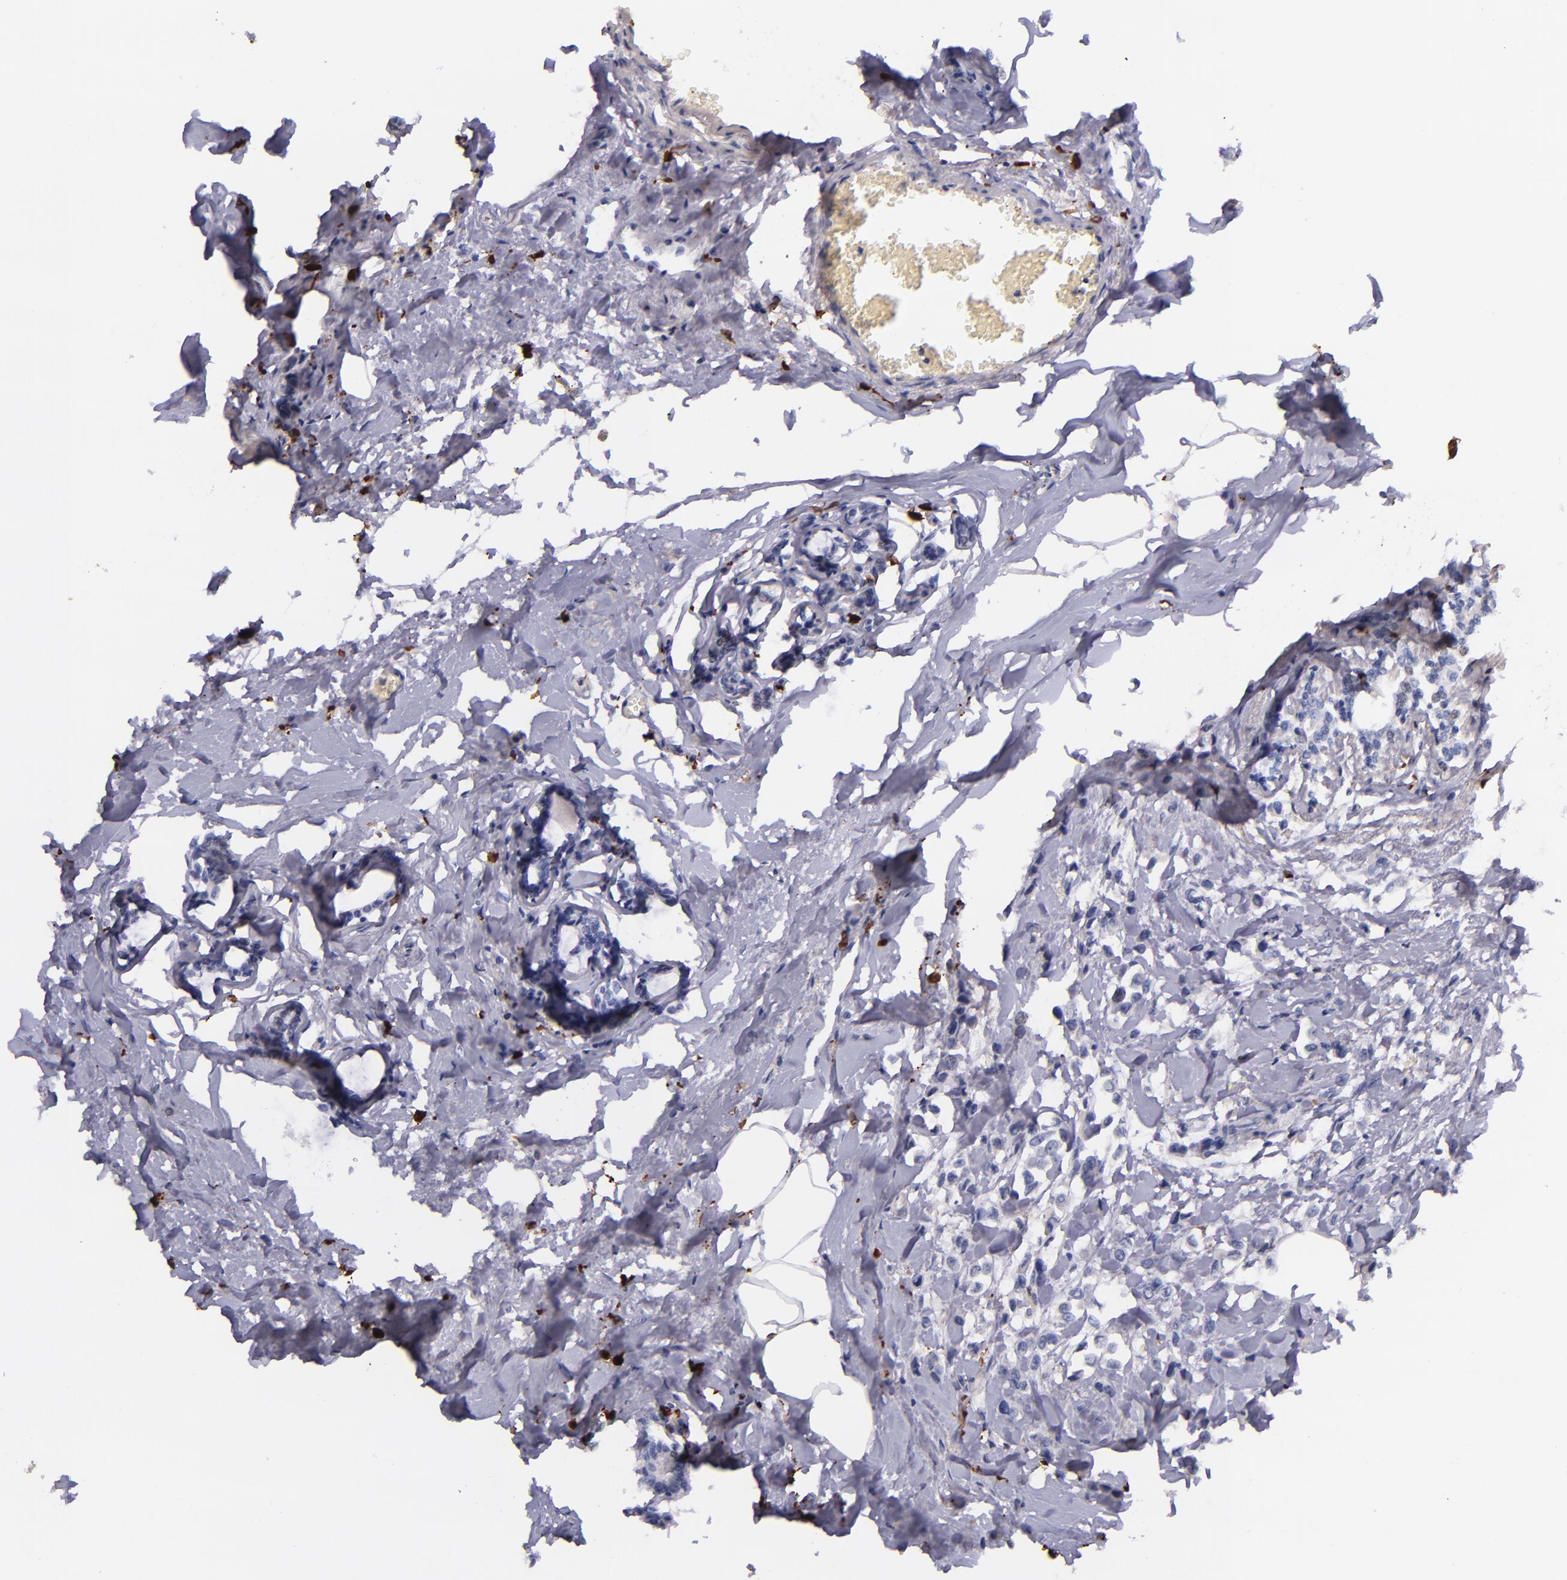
{"staining": {"intensity": "negative", "quantity": "none", "location": "none"}, "tissue": "breast cancer", "cell_type": "Tumor cells", "image_type": "cancer", "snomed": [{"axis": "morphology", "description": "Lobular carcinoma"}, {"axis": "topography", "description": "Breast"}], "caption": "Breast cancer (lobular carcinoma) was stained to show a protein in brown. There is no significant positivity in tumor cells.", "gene": "F13A1", "patient": {"sex": "female", "age": 51}}